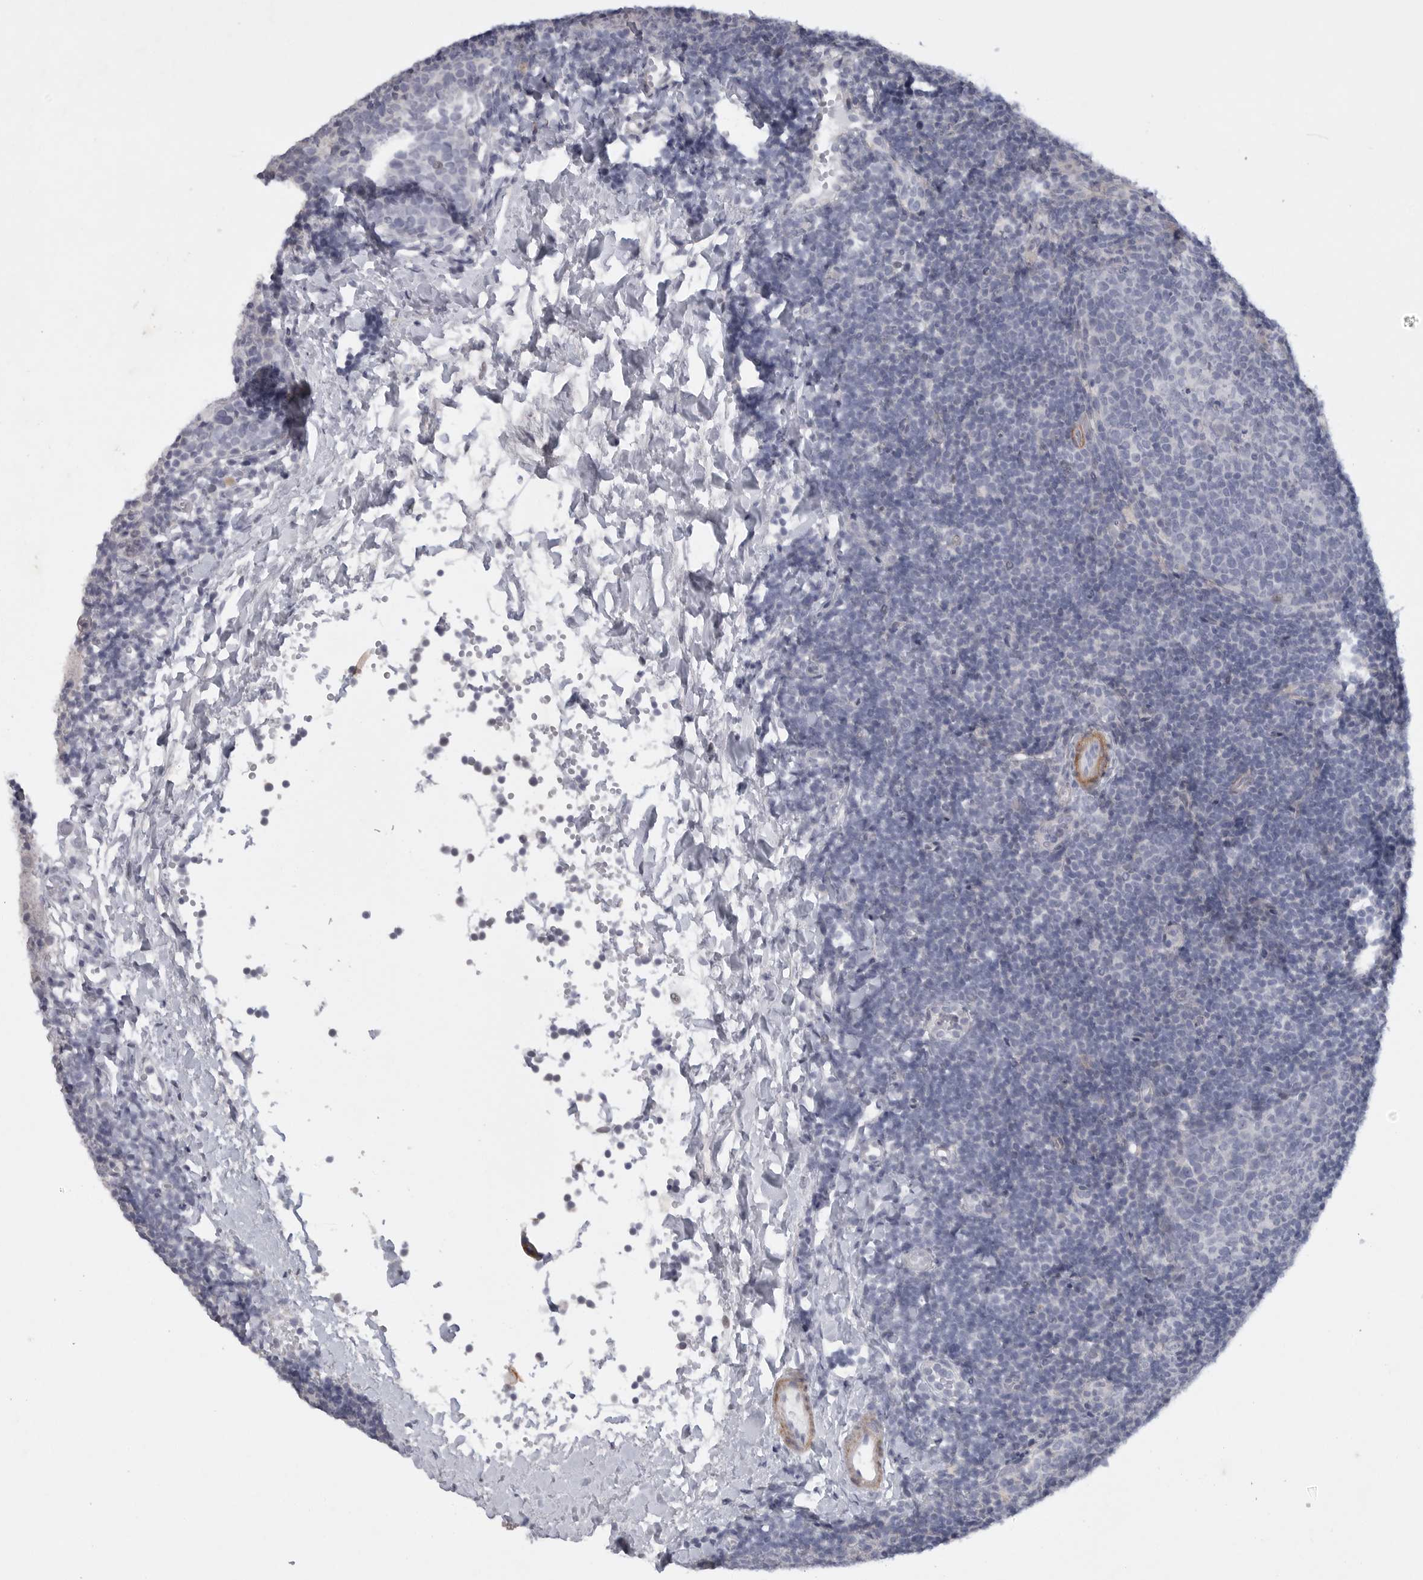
{"staining": {"intensity": "negative", "quantity": "none", "location": "none"}, "tissue": "tonsil", "cell_type": "Germinal center cells", "image_type": "normal", "snomed": [{"axis": "morphology", "description": "Normal tissue, NOS"}, {"axis": "topography", "description": "Tonsil"}], "caption": "IHC of unremarkable tonsil shows no expression in germinal center cells. (IHC, brightfield microscopy, high magnification).", "gene": "TNR", "patient": {"sex": "female", "age": 19}}